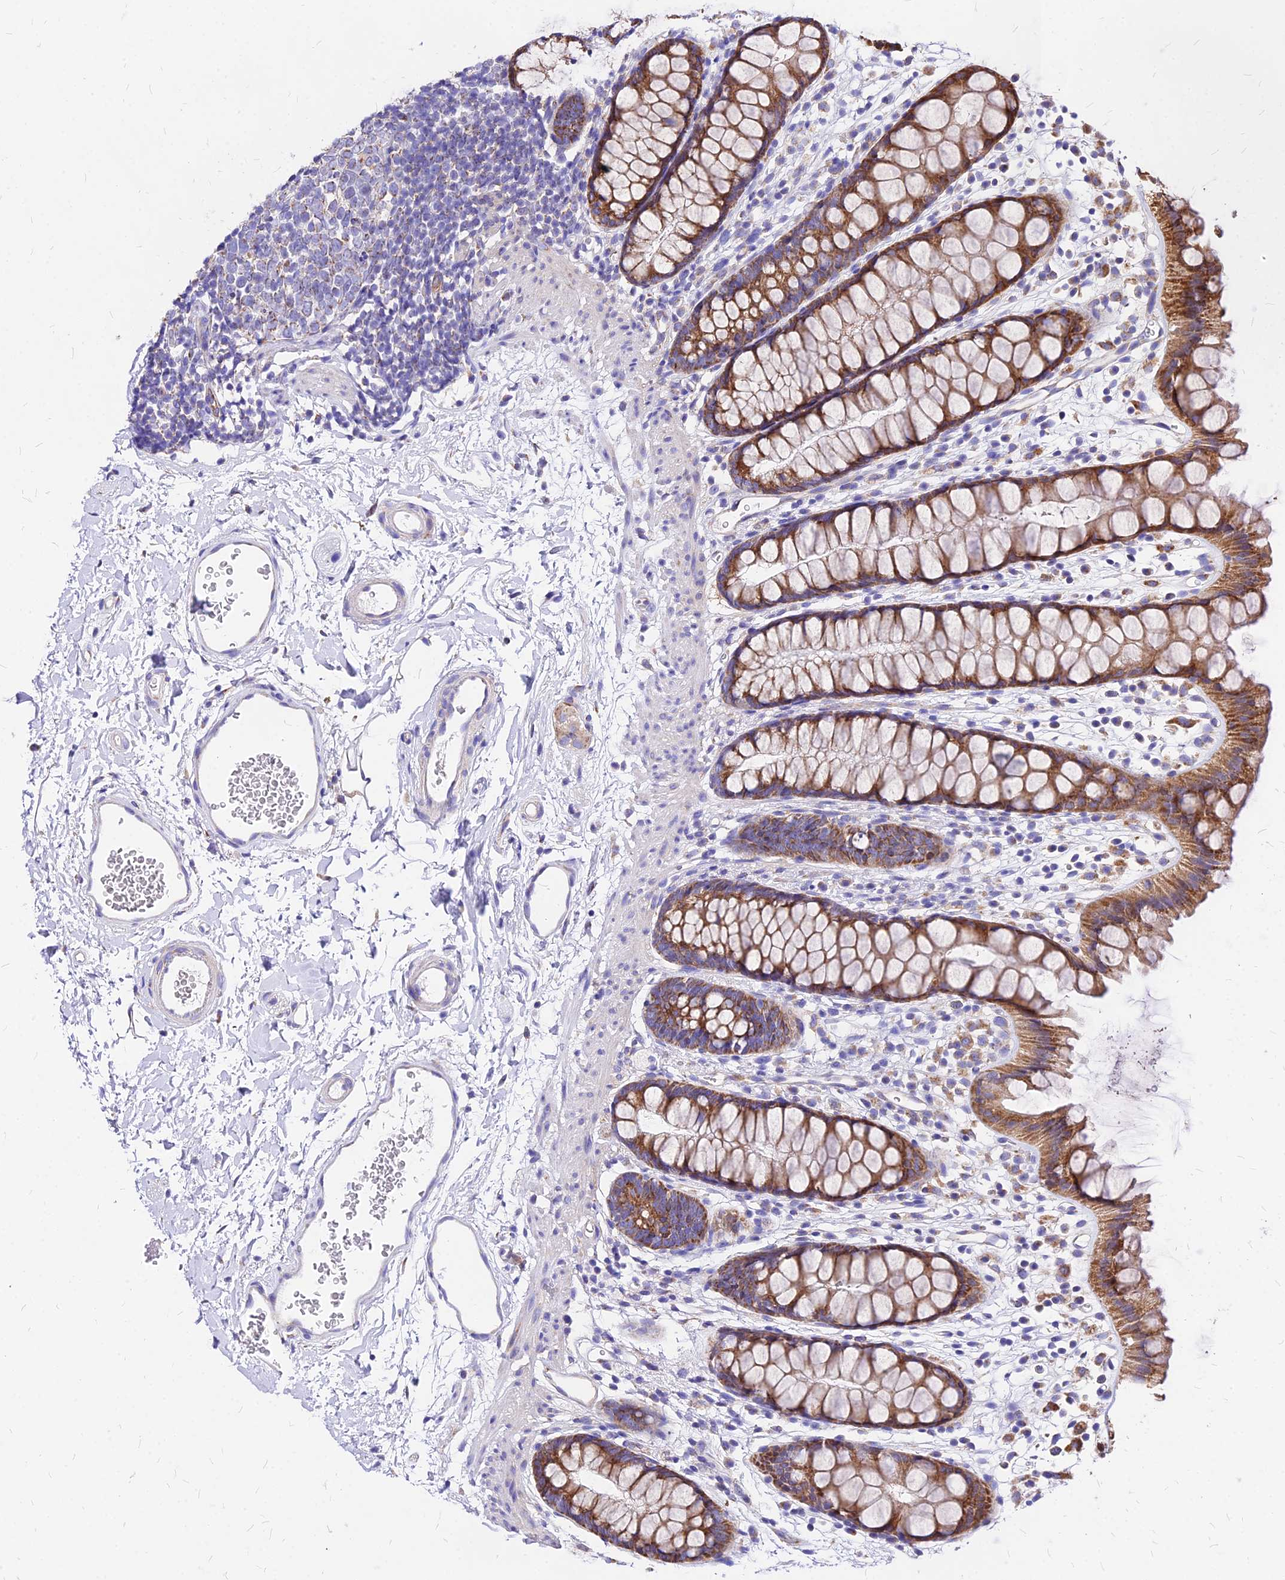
{"staining": {"intensity": "moderate", "quantity": ">75%", "location": "cytoplasmic/membranous"}, "tissue": "rectum", "cell_type": "Glandular cells", "image_type": "normal", "snomed": [{"axis": "morphology", "description": "Normal tissue, NOS"}, {"axis": "topography", "description": "Rectum"}], "caption": "Glandular cells demonstrate medium levels of moderate cytoplasmic/membranous expression in approximately >75% of cells in unremarkable human rectum. Immunohistochemistry (ihc) stains the protein in brown and the nuclei are stained blue.", "gene": "MRPL3", "patient": {"sex": "female", "age": 65}}